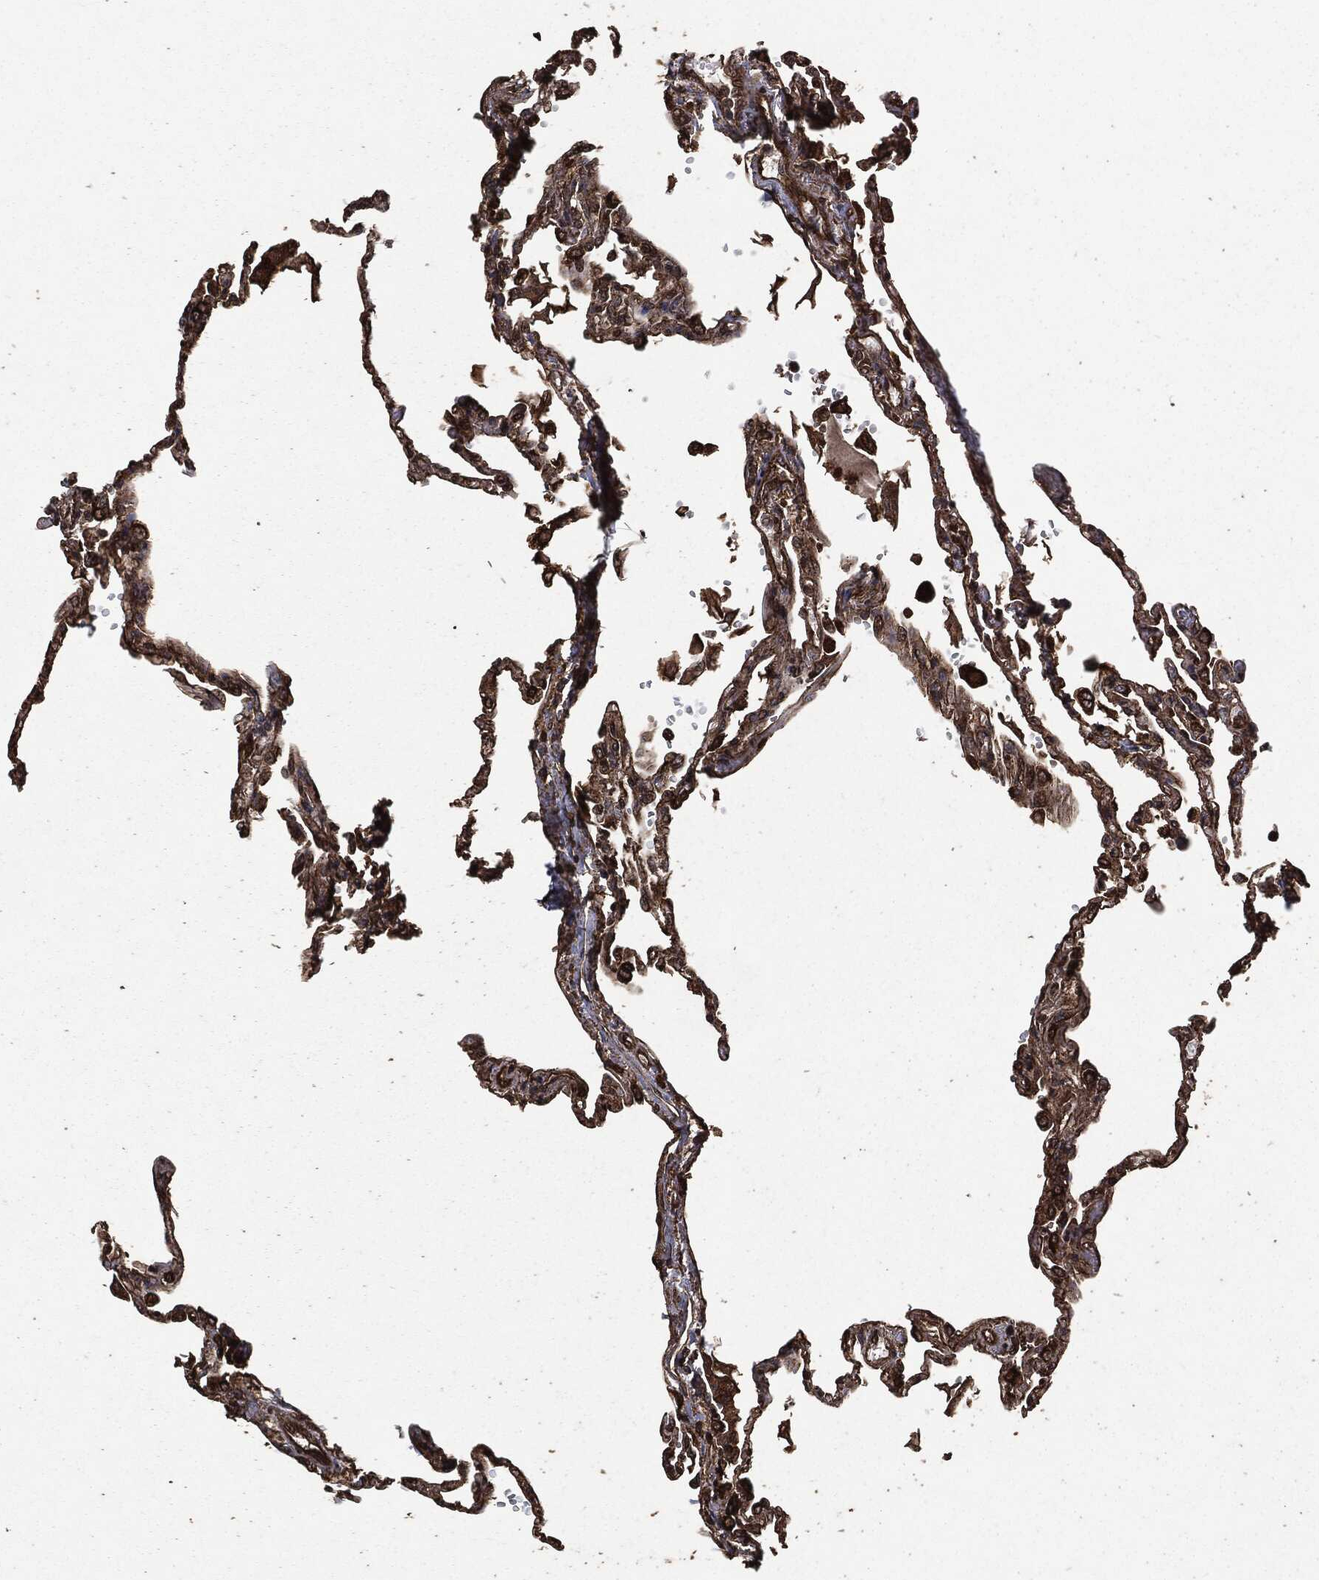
{"staining": {"intensity": "strong", "quantity": ">75%", "location": "cytoplasmic/membranous,nuclear"}, "tissue": "lung", "cell_type": "Alveolar cells", "image_type": "normal", "snomed": [{"axis": "morphology", "description": "Normal tissue, NOS"}, {"axis": "topography", "description": "Lung"}], "caption": "Immunohistochemical staining of normal lung displays high levels of strong cytoplasmic/membranous,nuclear positivity in approximately >75% of alveolar cells.", "gene": "HRAS", "patient": {"sex": "male", "age": 78}}